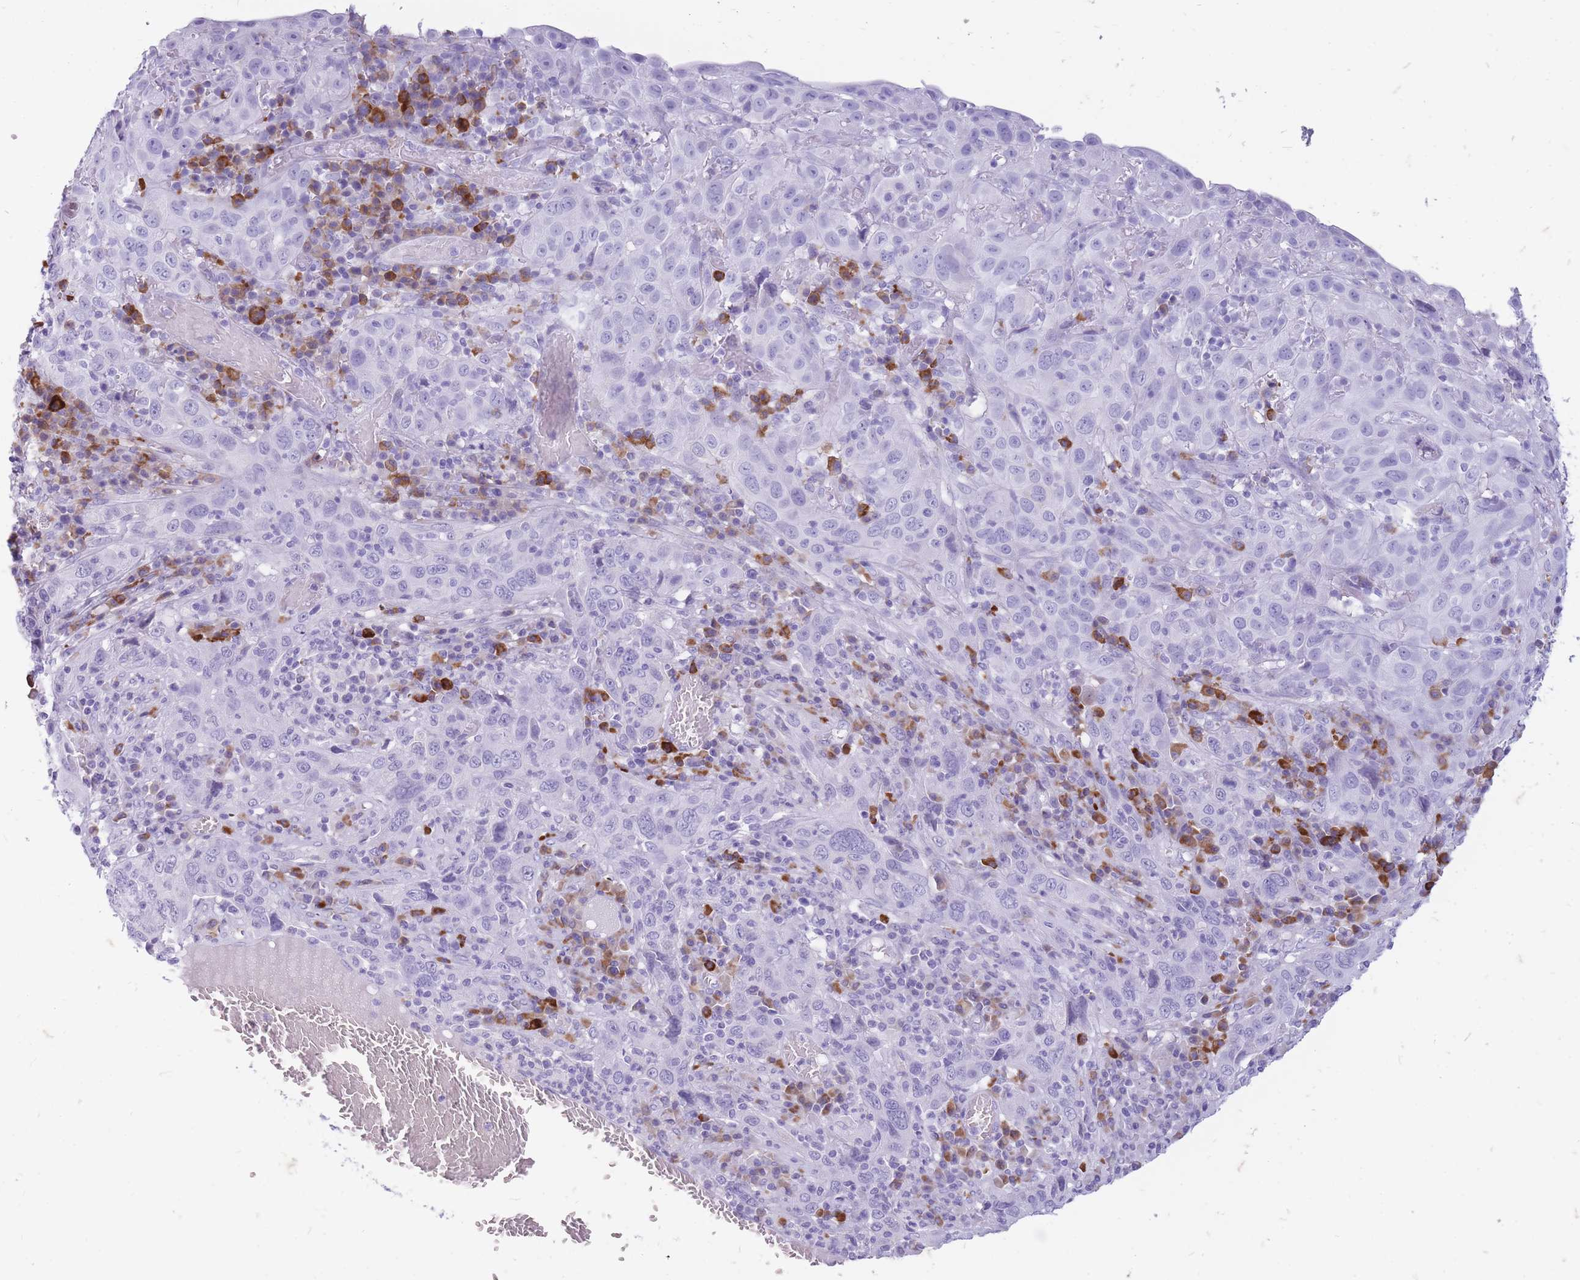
{"staining": {"intensity": "negative", "quantity": "none", "location": "none"}, "tissue": "cervical cancer", "cell_type": "Tumor cells", "image_type": "cancer", "snomed": [{"axis": "morphology", "description": "Squamous cell carcinoma, NOS"}, {"axis": "topography", "description": "Cervix"}], "caption": "An immunohistochemistry micrograph of squamous cell carcinoma (cervical) is shown. There is no staining in tumor cells of squamous cell carcinoma (cervical). The staining was performed using DAB to visualize the protein expression in brown, while the nuclei were stained in blue with hematoxylin (Magnification: 20x).", "gene": "ZFP37", "patient": {"sex": "female", "age": 46}}